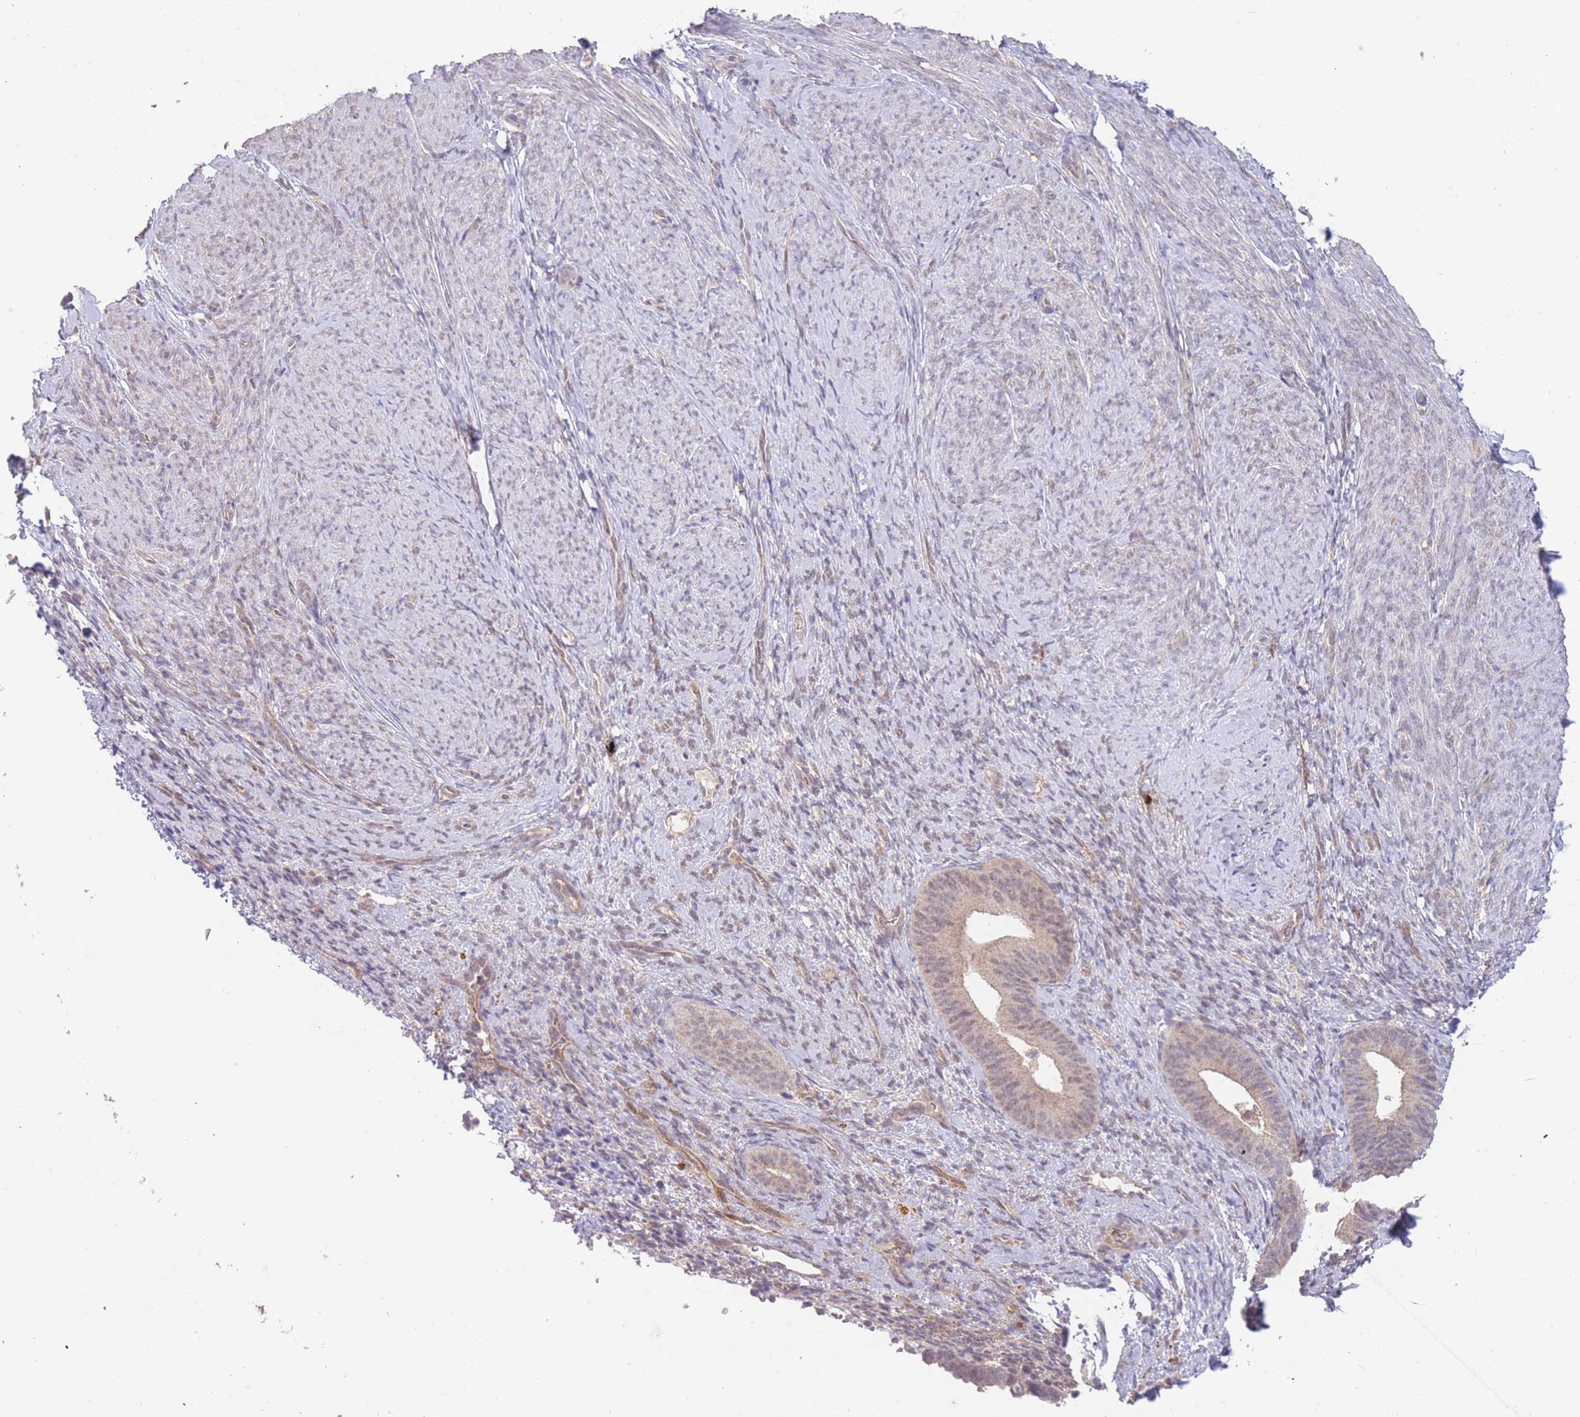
{"staining": {"intensity": "negative", "quantity": "none", "location": "none"}, "tissue": "endometrium", "cell_type": "Cells in endometrial stroma", "image_type": "normal", "snomed": [{"axis": "morphology", "description": "Normal tissue, NOS"}, {"axis": "topography", "description": "Endometrium"}], "caption": "Photomicrograph shows no significant protein staining in cells in endometrial stroma of benign endometrium.", "gene": "RNF144B", "patient": {"sex": "female", "age": 65}}